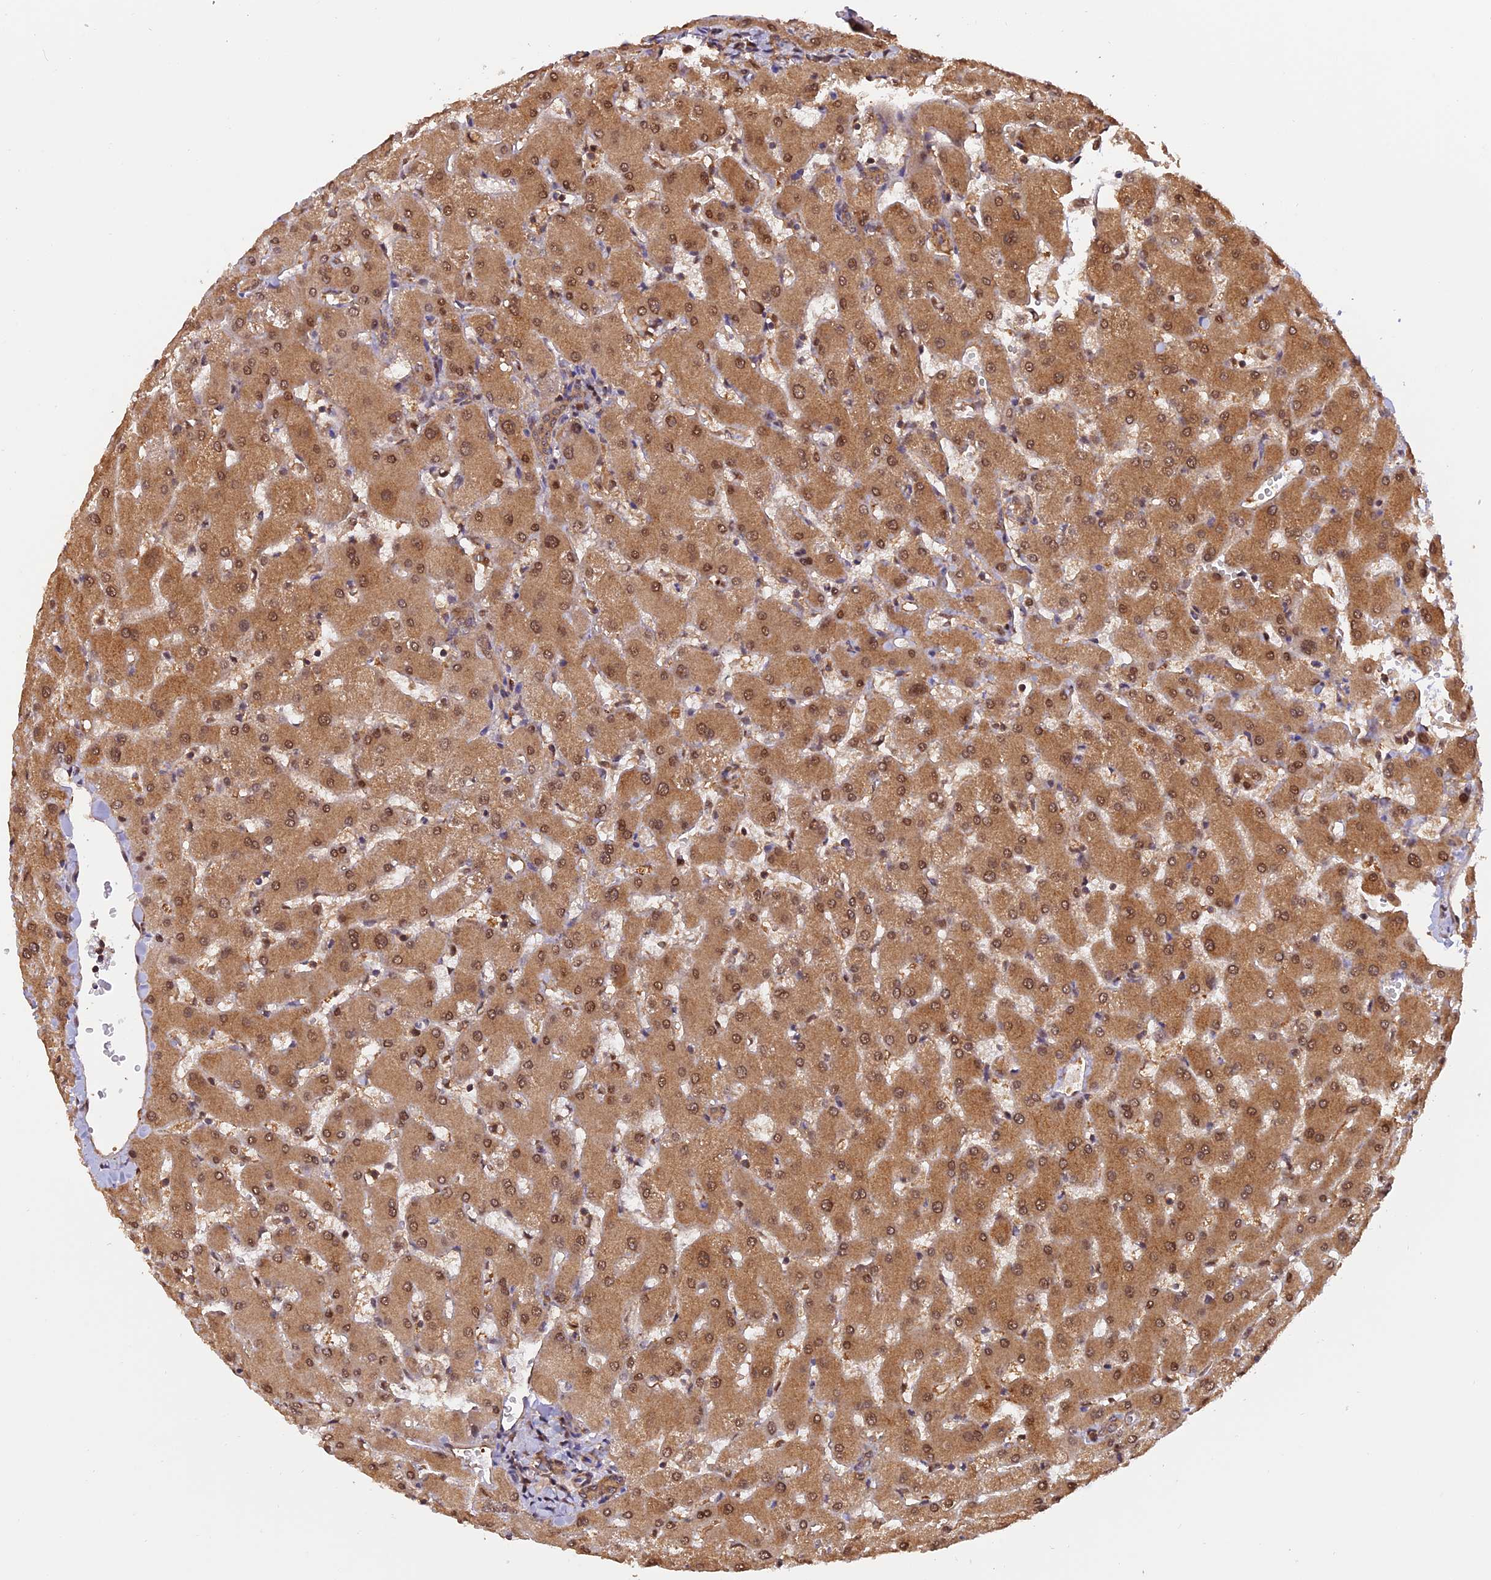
{"staining": {"intensity": "moderate", "quantity": ">75%", "location": "cytoplasmic/membranous"}, "tissue": "liver", "cell_type": "Cholangiocytes", "image_type": "normal", "snomed": [{"axis": "morphology", "description": "Normal tissue, NOS"}, {"axis": "topography", "description": "Liver"}], "caption": "High-power microscopy captured an immunohistochemistry (IHC) micrograph of normal liver, revealing moderate cytoplasmic/membranous expression in about >75% of cholangiocytes. (Stains: DAB (3,3'-diaminobenzidine) in brown, nuclei in blue, Microscopy: brightfield microscopy at high magnification).", "gene": "PSMB3", "patient": {"sex": "female", "age": 63}}